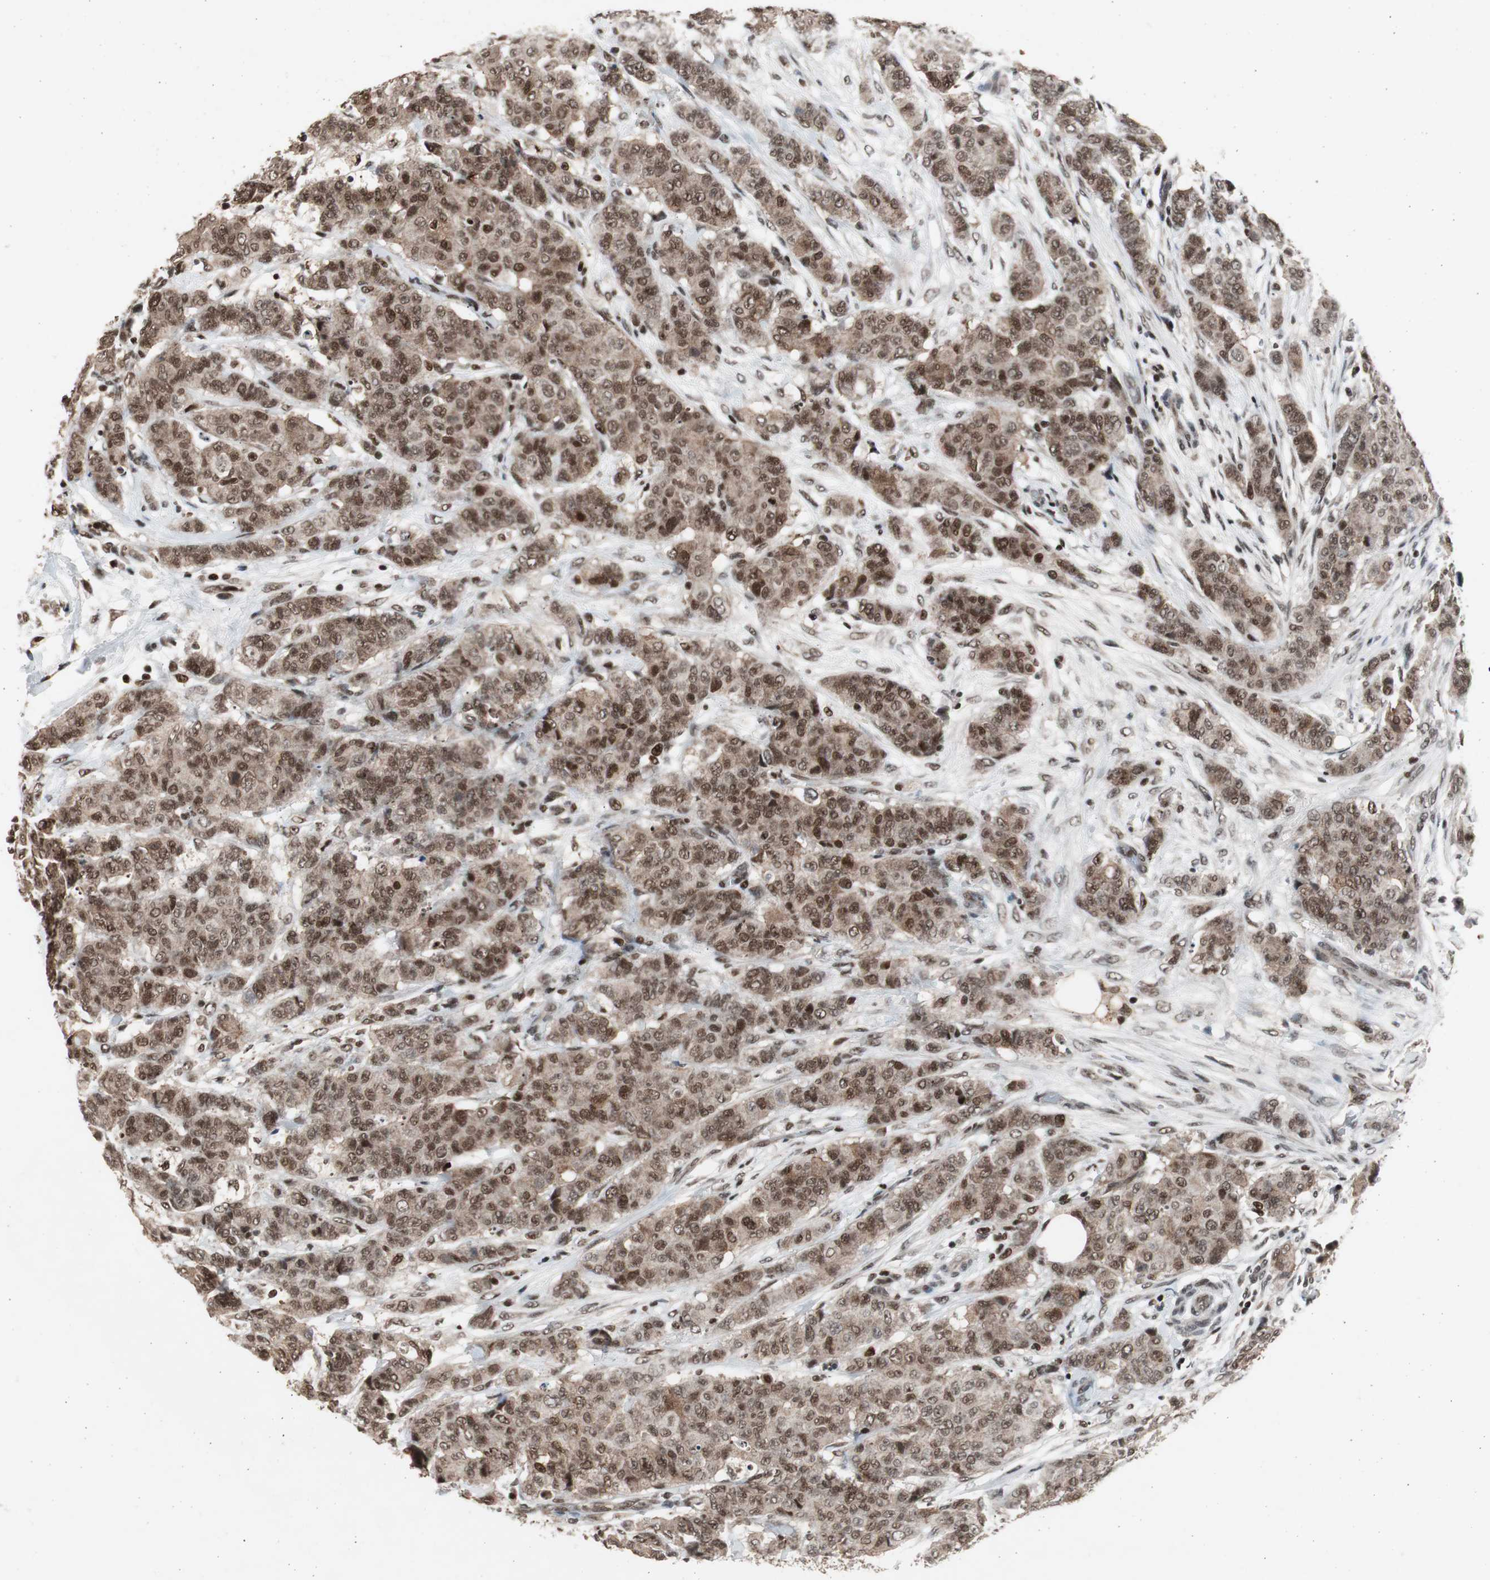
{"staining": {"intensity": "moderate", "quantity": ">75%", "location": "cytoplasmic/membranous,nuclear"}, "tissue": "breast cancer", "cell_type": "Tumor cells", "image_type": "cancer", "snomed": [{"axis": "morphology", "description": "Duct carcinoma"}, {"axis": "topography", "description": "Breast"}], "caption": "There is medium levels of moderate cytoplasmic/membranous and nuclear staining in tumor cells of breast cancer (intraductal carcinoma), as demonstrated by immunohistochemical staining (brown color).", "gene": "RPA1", "patient": {"sex": "female", "age": 40}}